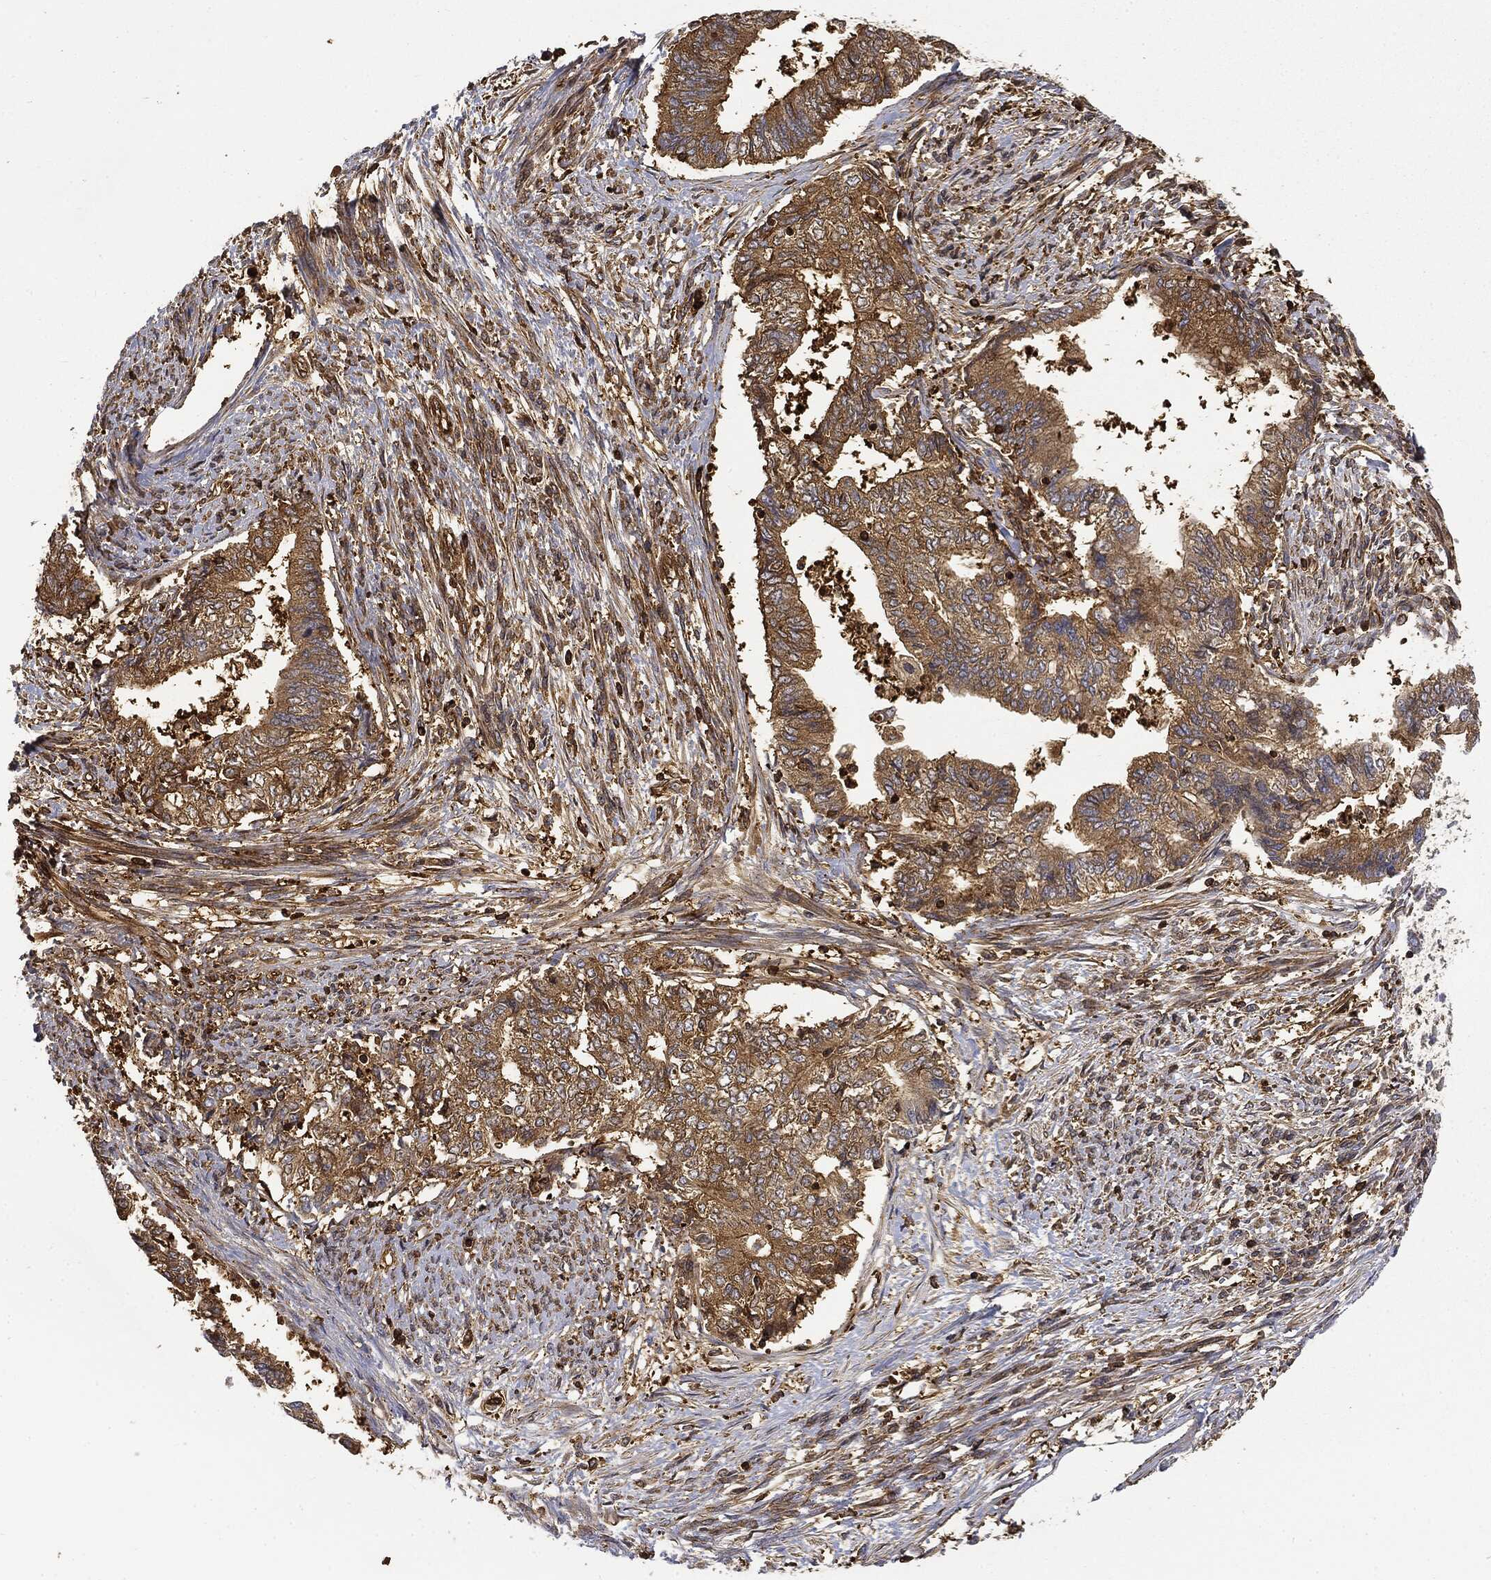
{"staining": {"intensity": "moderate", "quantity": ">75%", "location": "cytoplasmic/membranous"}, "tissue": "endometrial cancer", "cell_type": "Tumor cells", "image_type": "cancer", "snomed": [{"axis": "morphology", "description": "Adenocarcinoma, NOS"}, {"axis": "topography", "description": "Endometrium"}], "caption": "High-magnification brightfield microscopy of endometrial cancer stained with DAB (brown) and counterstained with hematoxylin (blue). tumor cells exhibit moderate cytoplasmic/membranous staining is appreciated in approximately>75% of cells.", "gene": "WDR1", "patient": {"sex": "female", "age": 65}}